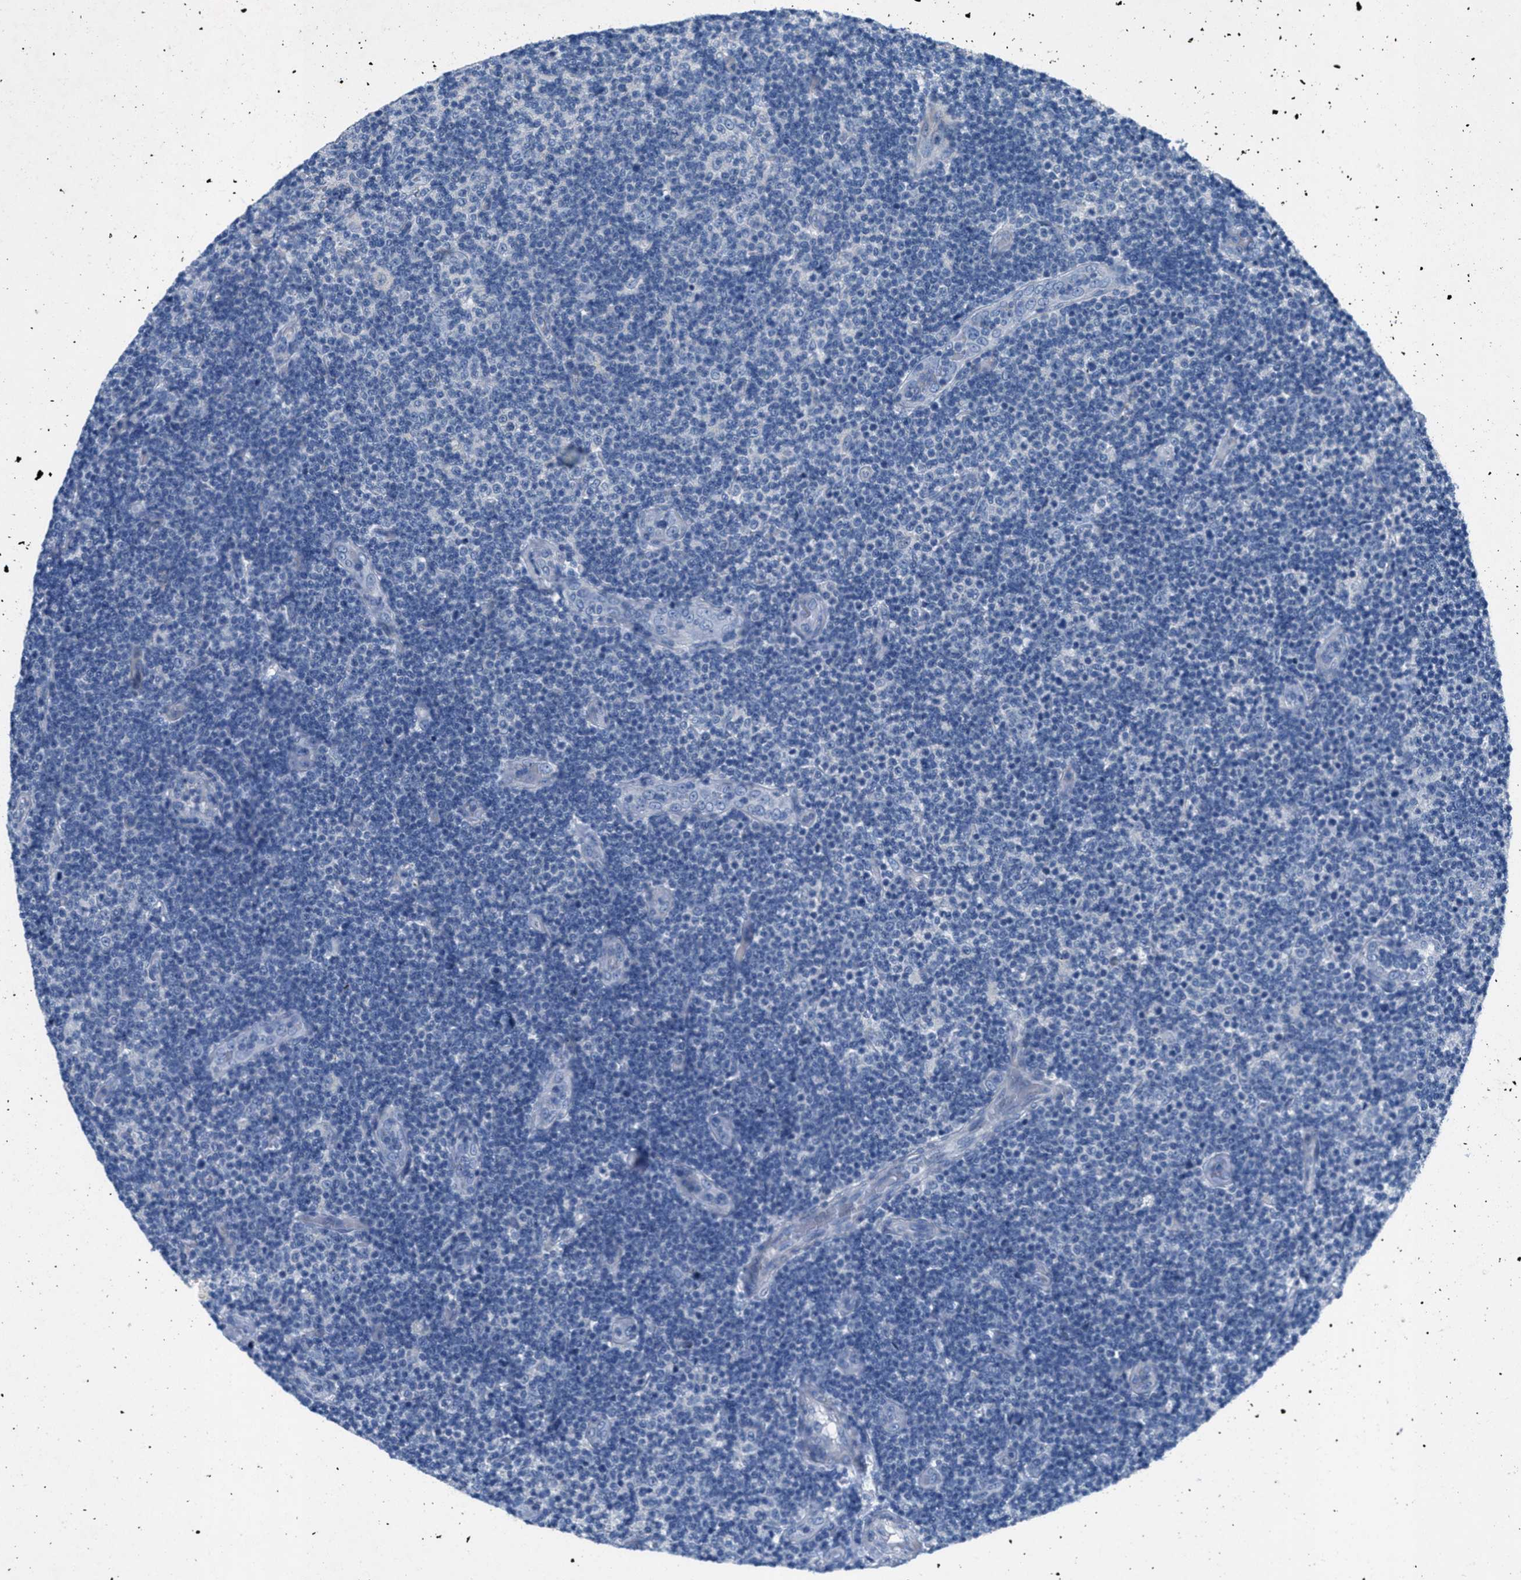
{"staining": {"intensity": "negative", "quantity": "none", "location": "none"}, "tissue": "lymphoma", "cell_type": "Tumor cells", "image_type": "cancer", "snomed": [{"axis": "morphology", "description": "Malignant lymphoma, non-Hodgkin's type, Low grade"}, {"axis": "topography", "description": "Lymph node"}], "caption": "Immunohistochemistry of human low-grade malignant lymphoma, non-Hodgkin's type exhibits no expression in tumor cells.", "gene": "GALNT17", "patient": {"sex": "male", "age": 83}}